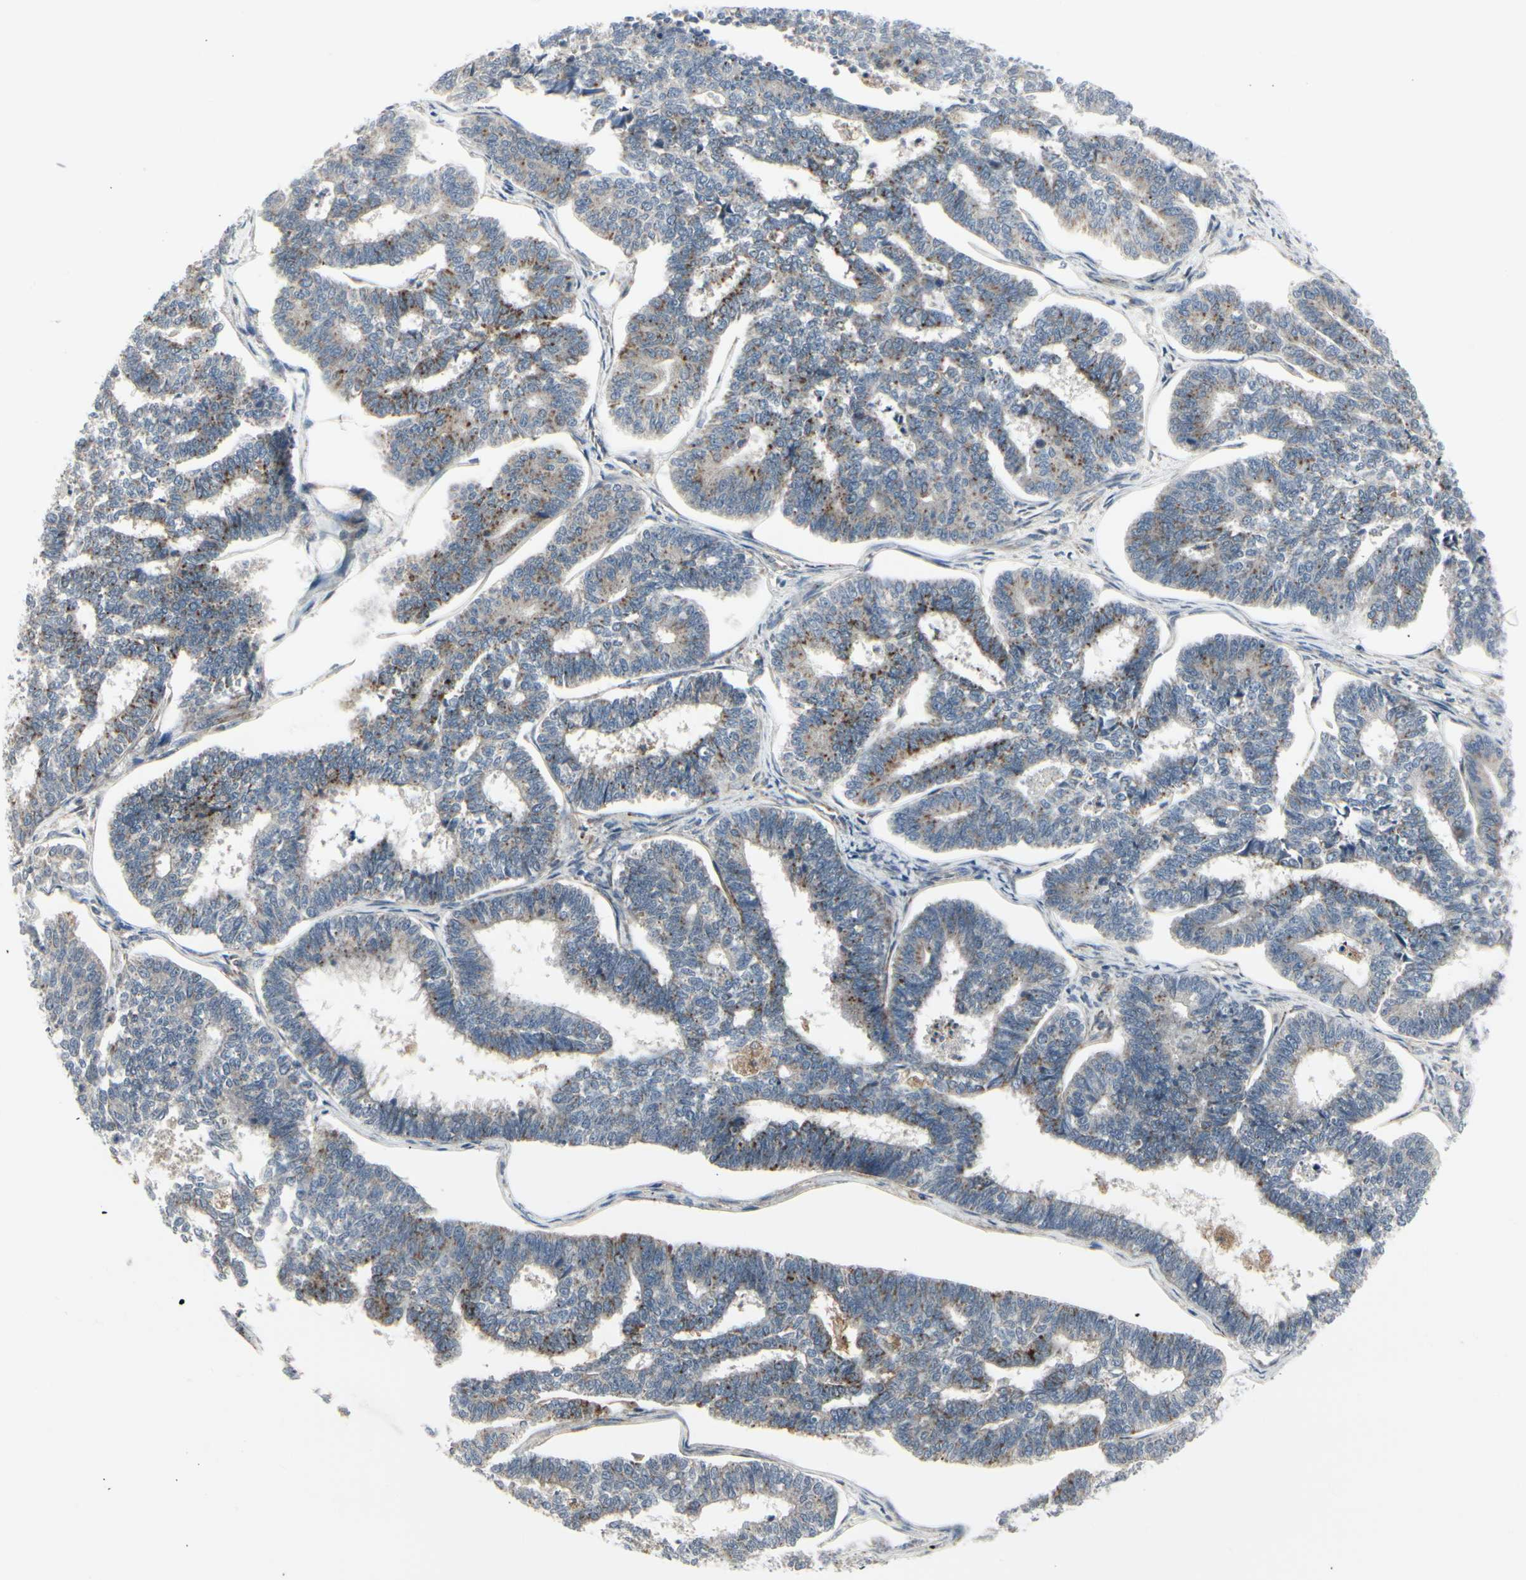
{"staining": {"intensity": "moderate", "quantity": "<25%", "location": "cytoplasmic/membranous"}, "tissue": "endometrial cancer", "cell_type": "Tumor cells", "image_type": "cancer", "snomed": [{"axis": "morphology", "description": "Adenocarcinoma, NOS"}, {"axis": "topography", "description": "Endometrium"}], "caption": "Moderate cytoplasmic/membranous protein expression is identified in about <25% of tumor cells in adenocarcinoma (endometrial). (brown staining indicates protein expression, while blue staining denotes nuclei).", "gene": "GRN", "patient": {"sex": "female", "age": 70}}